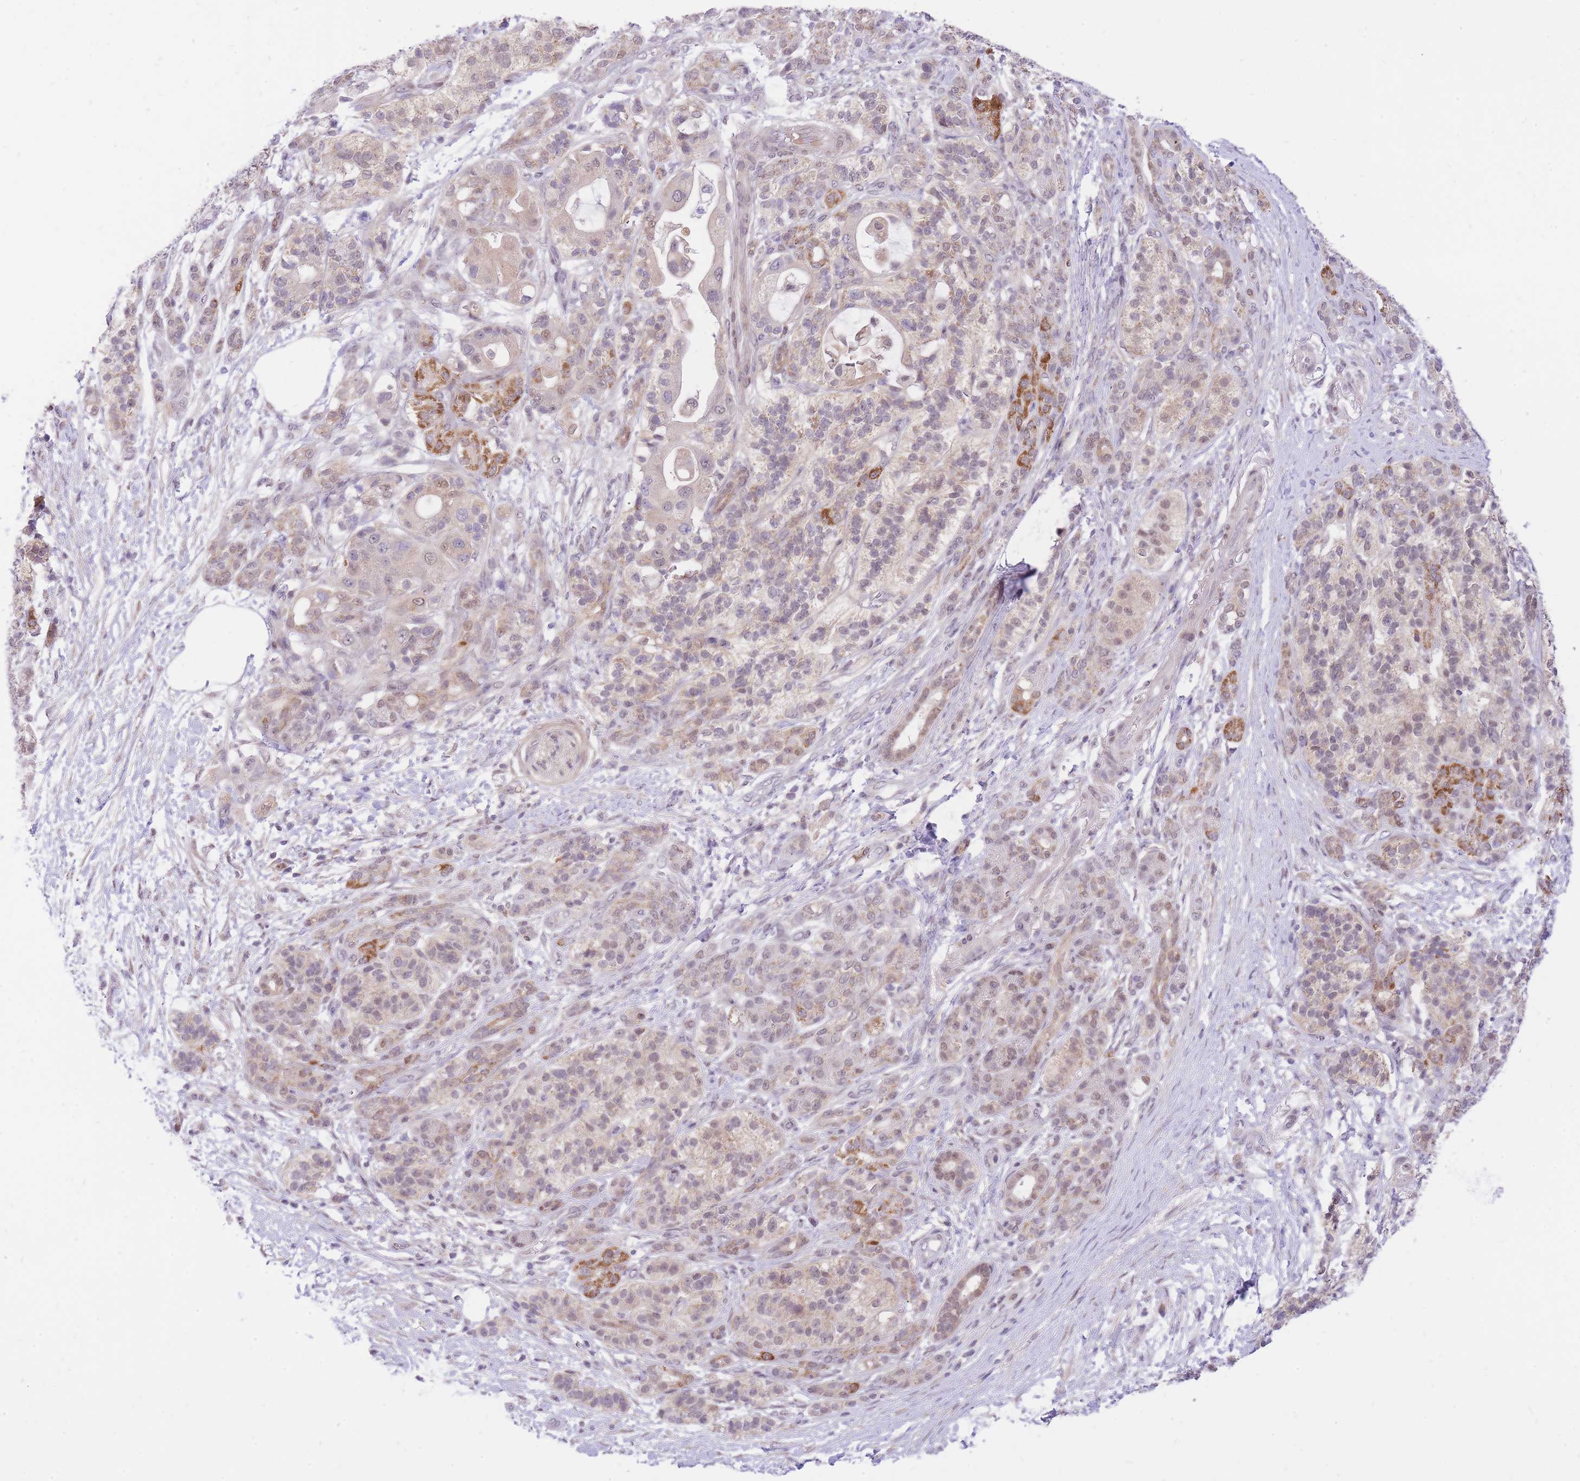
{"staining": {"intensity": "weak", "quantity": "25%-75%", "location": "cytoplasmic/membranous"}, "tissue": "pancreatic cancer", "cell_type": "Tumor cells", "image_type": "cancer", "snomed": [{"axis": "morphology", "description": "Adenocarcinoma, NOS"}, {"axis": "topography", "description": "Pancreas"}], "caption": "Protein expression analysis of pancreatic adenocarcinoma reveals weak cytoplasmic/membranous staining in approximately 25%-75% of tumor cells. (DAB (3,3'-diaminobenzidine) = brown stain, brightfield microscopy at high magnification).", "gene": "MINDY2", "patient": {"sex": "male", "age": 57}}